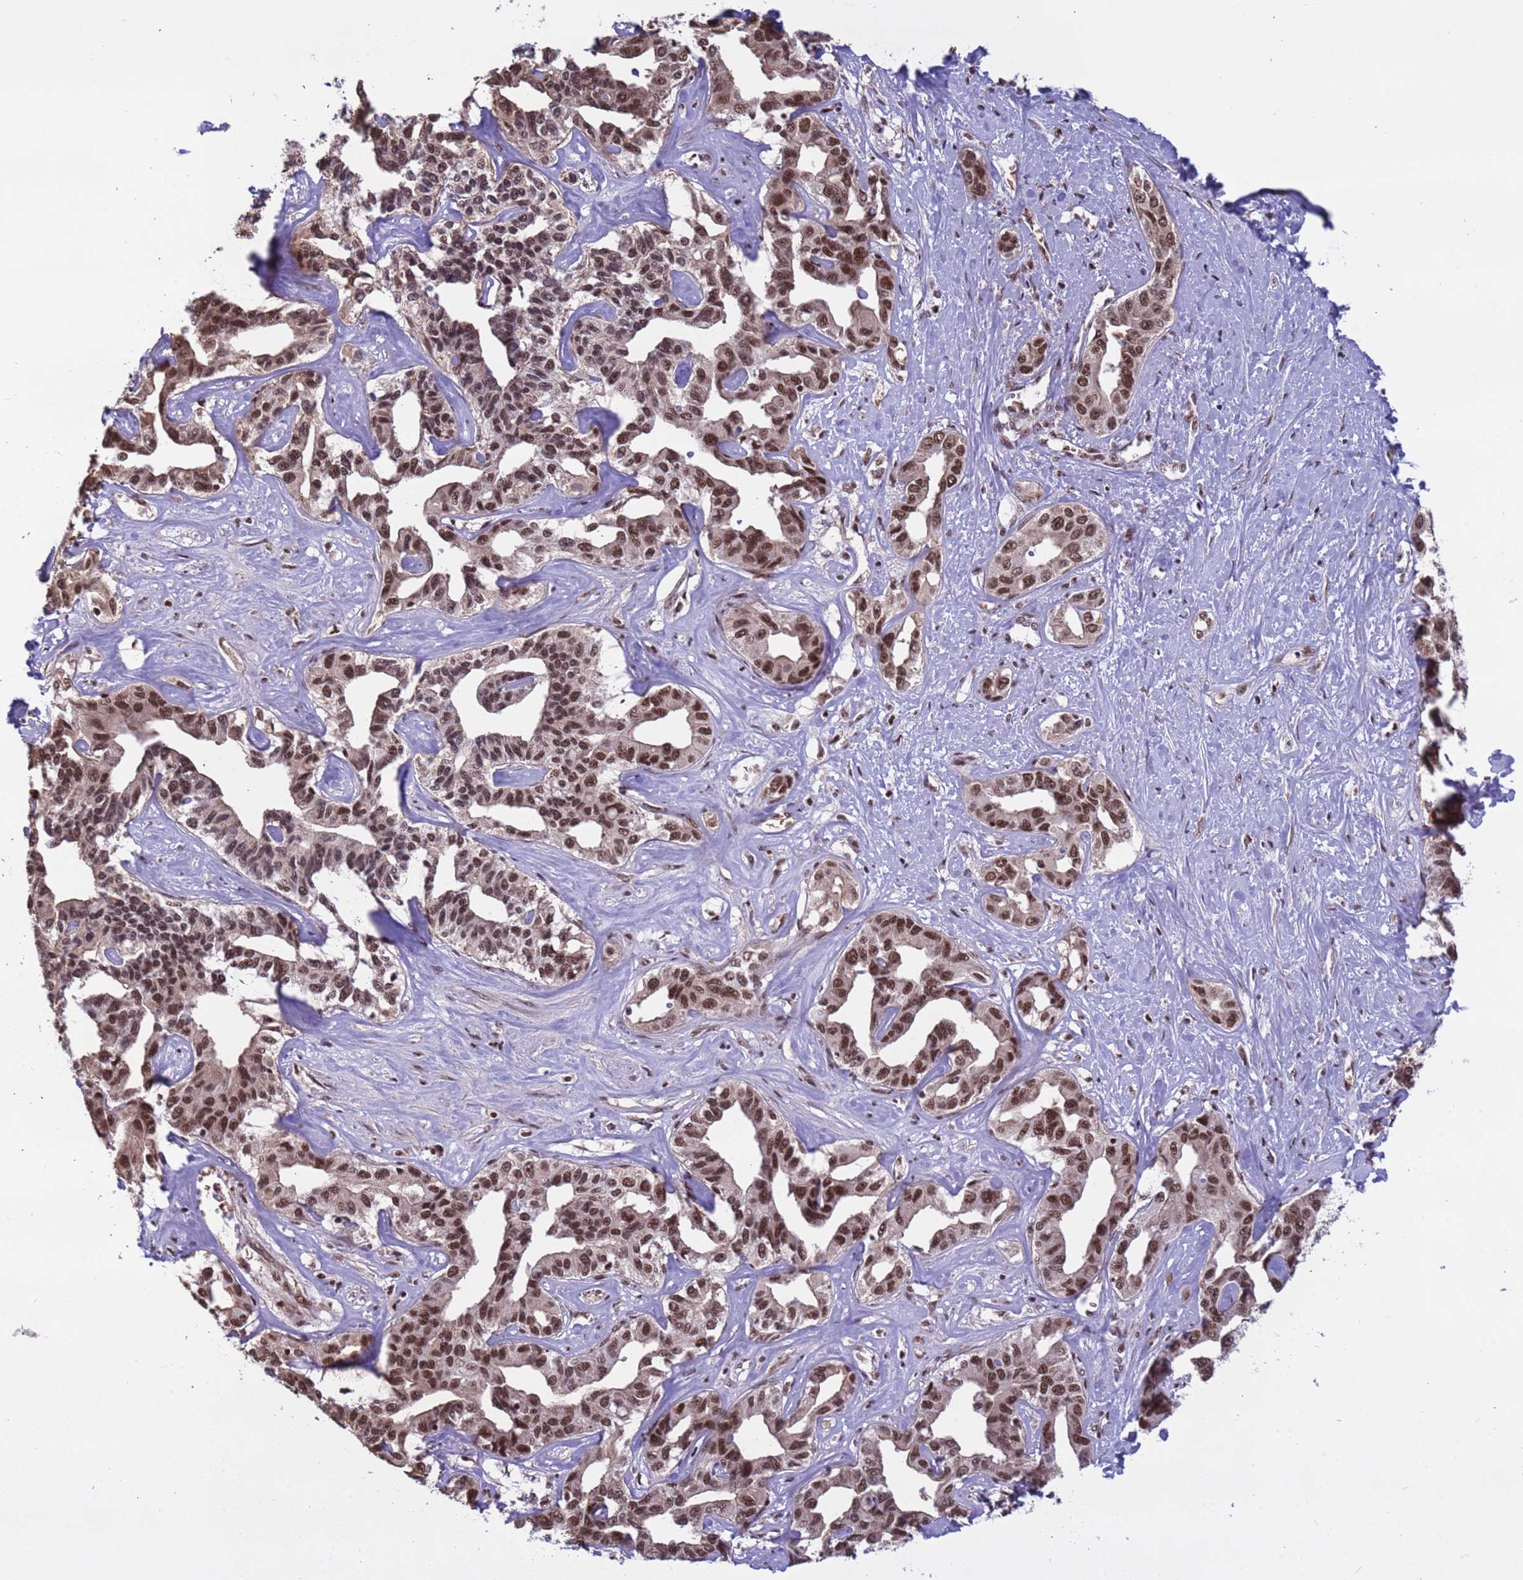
{"staining": {"intensity": "strong", "quantity": ">75%", "location": "nuclear"}, "tissue": "liver cancer", "cell_type": "Tumor cells", "image_type": "cancer", "snomed": [{"axis": "morphology", "description": "Cholangiocarcinoma"}, {"axis": "topography", "description": "Liver"}], "caption": "High-power microscopy captured an immunohistochemistry image of liver cholangiocarcinoma, revealing strong nuclear staining in approximately >75% of tumor cells.", "gene": "SRRT", "patient": {"sex": "male", "age": 59}}